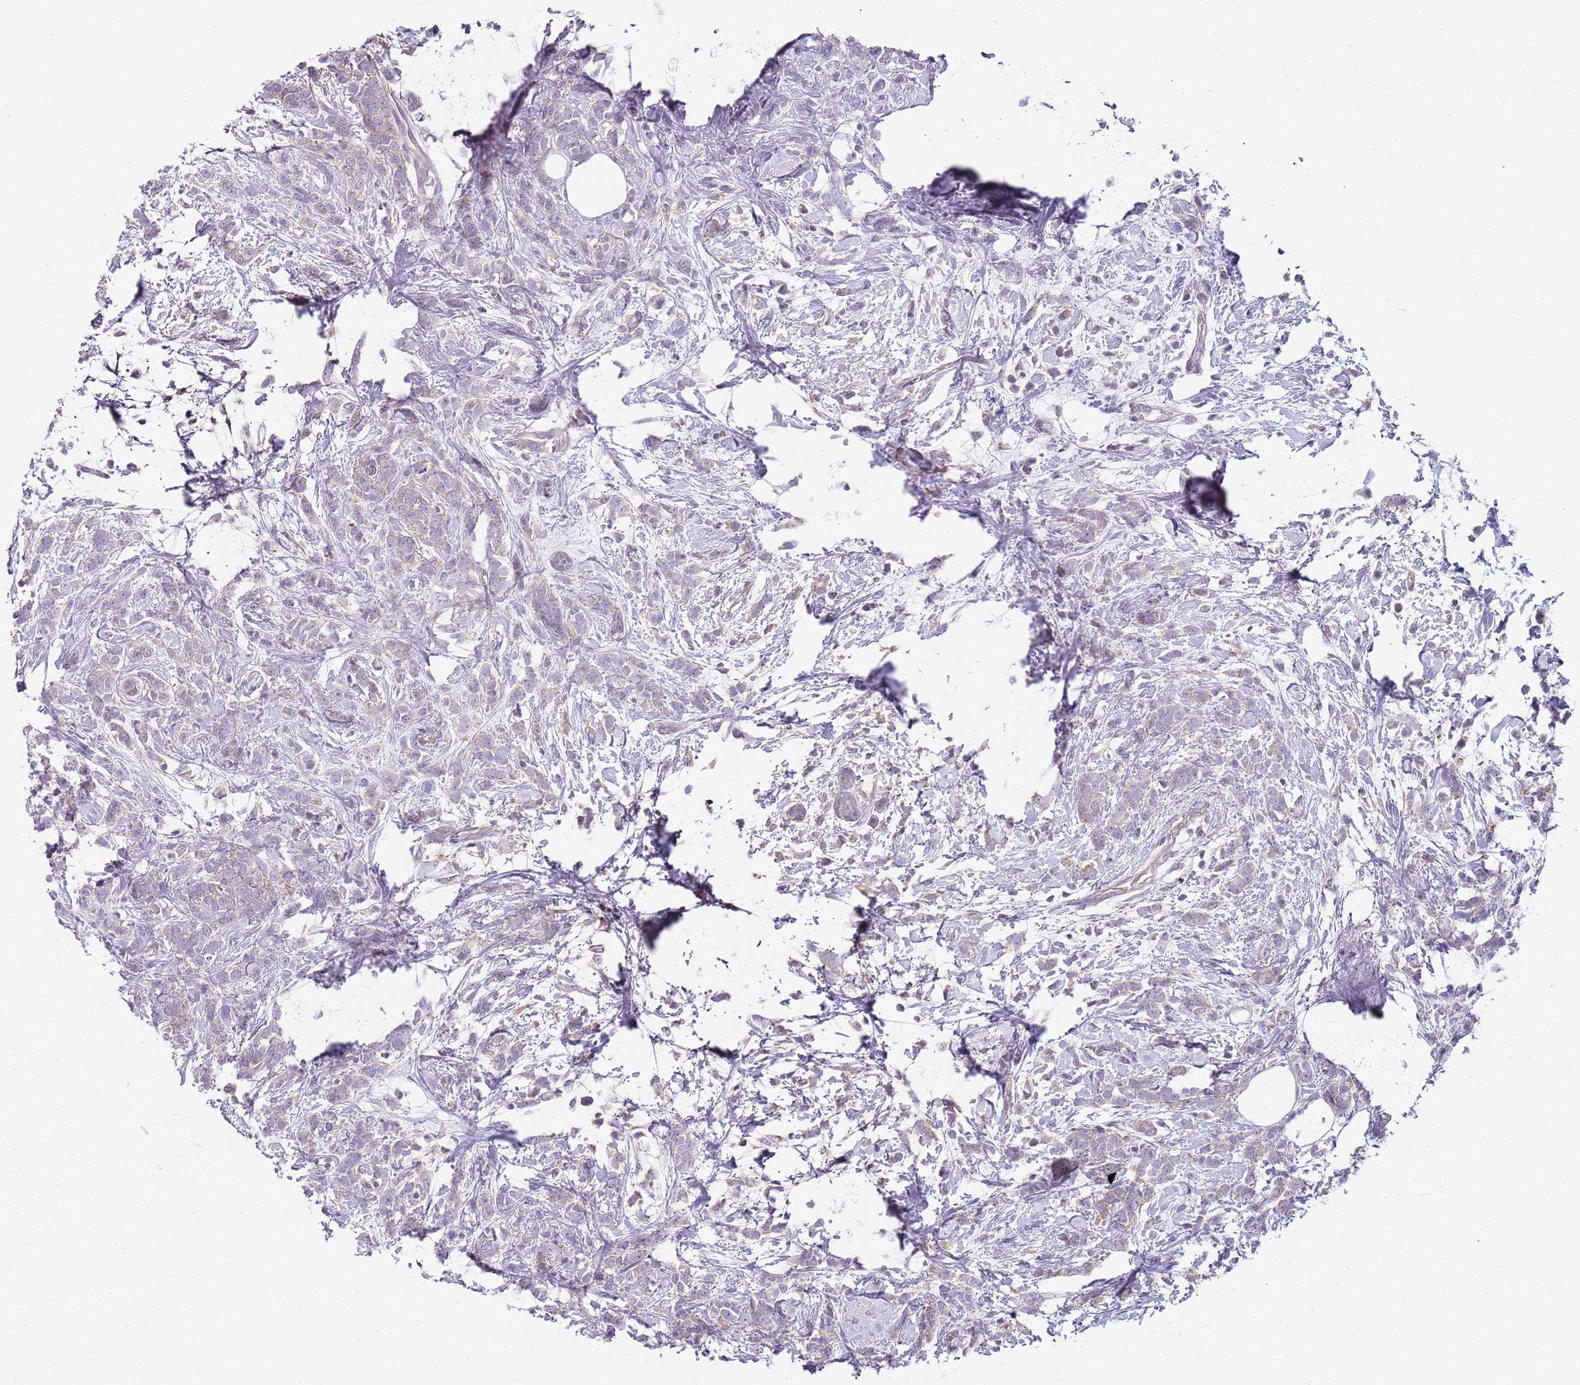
{"staining": {"intensity": "weak", "quantity": "25%-75%", "location": "cytoplasmic/membranous"}, "tissue": "breast cancer", "cell_type": "Tumor cells", "image_type": "cancer", "snomed": [{"axis": "morphology", "description": "Lobular carcinoma"}, {"axis": "topography", "description": "Breast"}], "caption": "Lobular carcinoma (breast) stained for a protein shows weak cytoplasmic/membranous positivity in tumor cells.", "gene": "SLC26A6", "patient": {"sex": "female", "age": 58}}